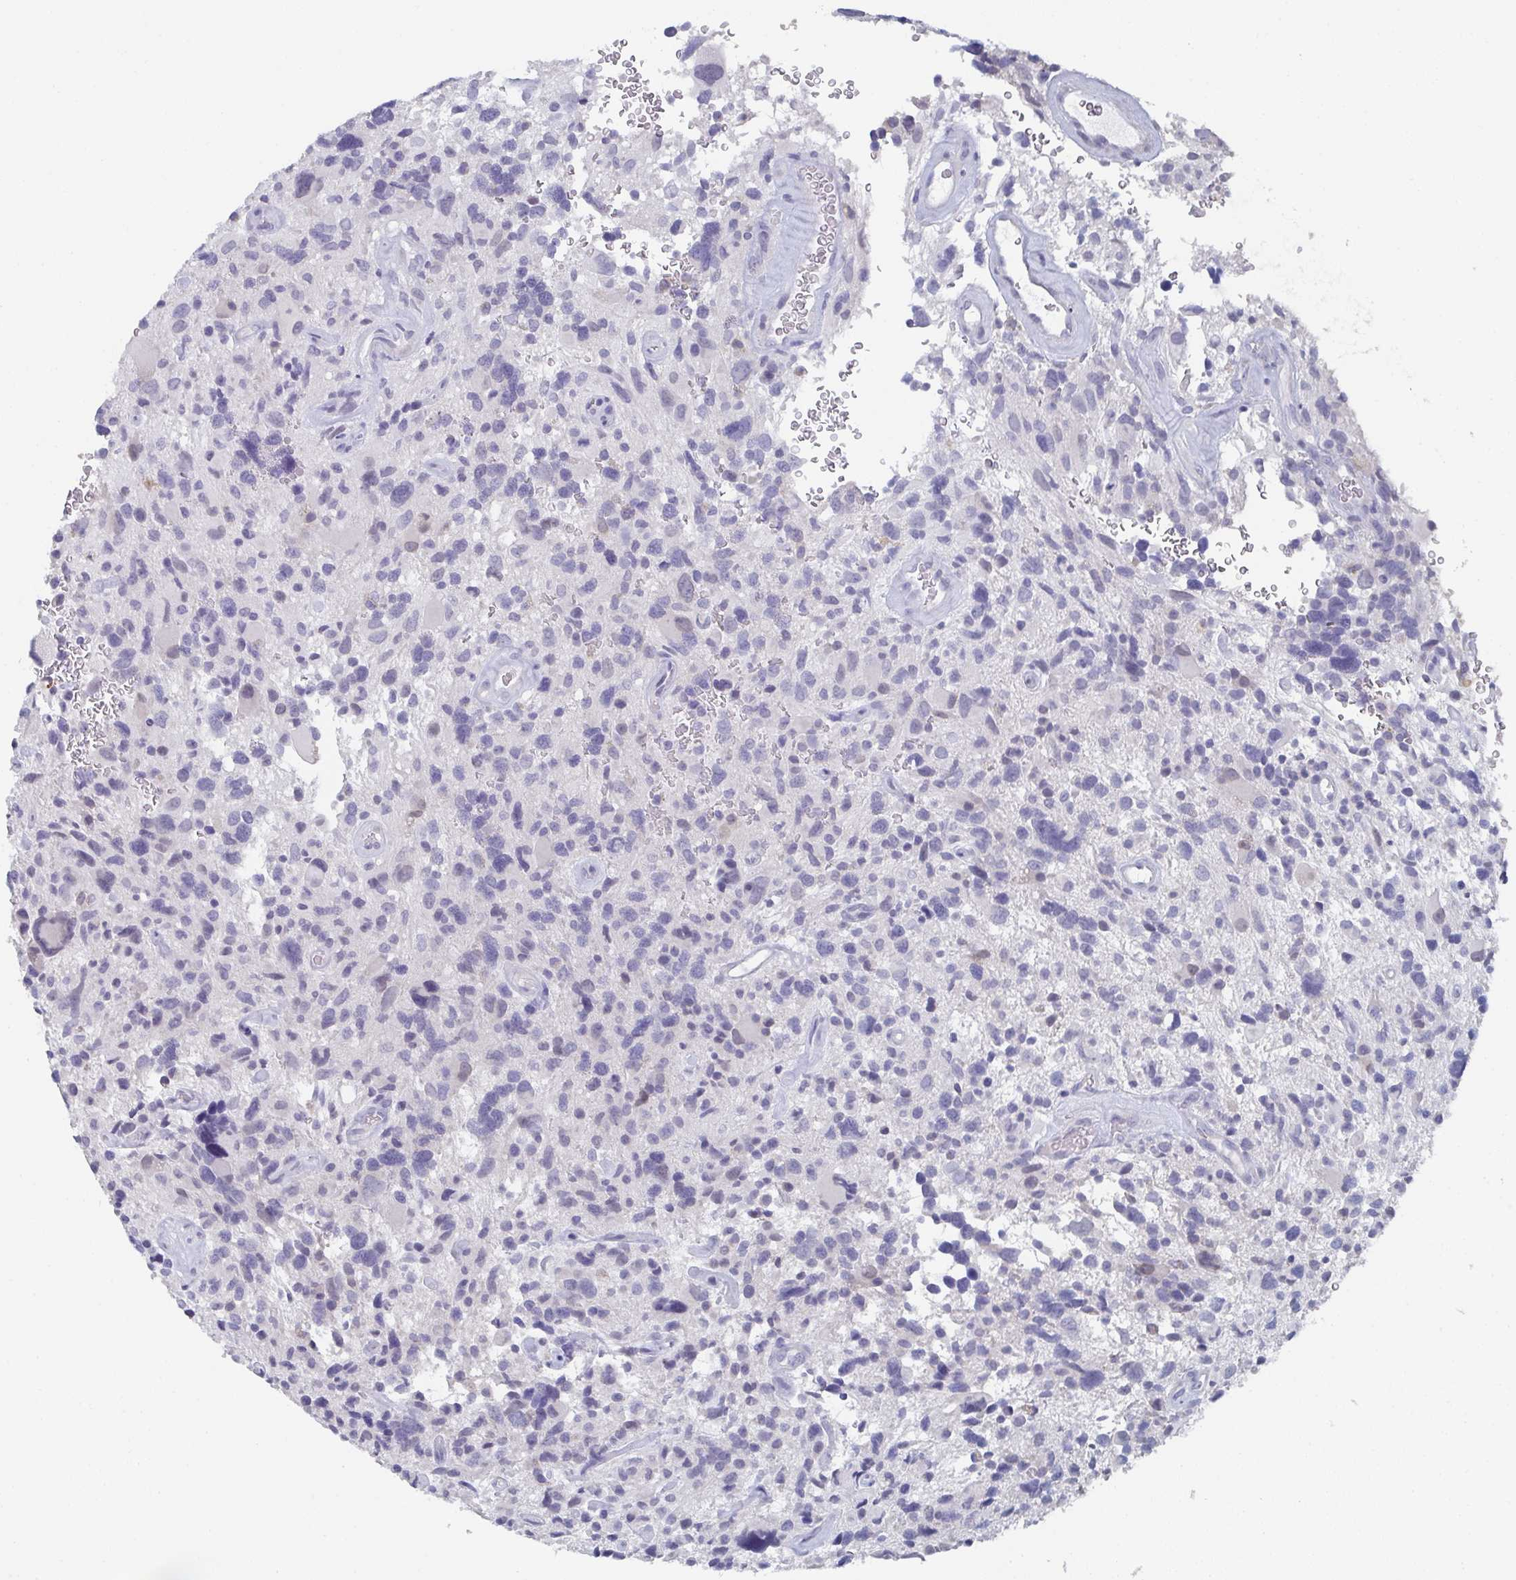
{"staining": {"intensity": "negative", "quantity": "none", "location": "none"}, "tissue": "glioma", "cell_type": "Tumor cells", "image_type": "cancer", "snomed": [{"axis": "morphology", "description": "Glioma, malignant, High grade"}, {"axis": "topography", "description": "Brain"}], "caption": "The histopathology image displays no staining of tumor cells in glioma. (DAB (3,3'-diaminobenzidine) immunohistochemistry (IHC) with hematoxylin counter stain).", "gene": "DYDC2", "patient": {"sex": "male", "age": 49}}